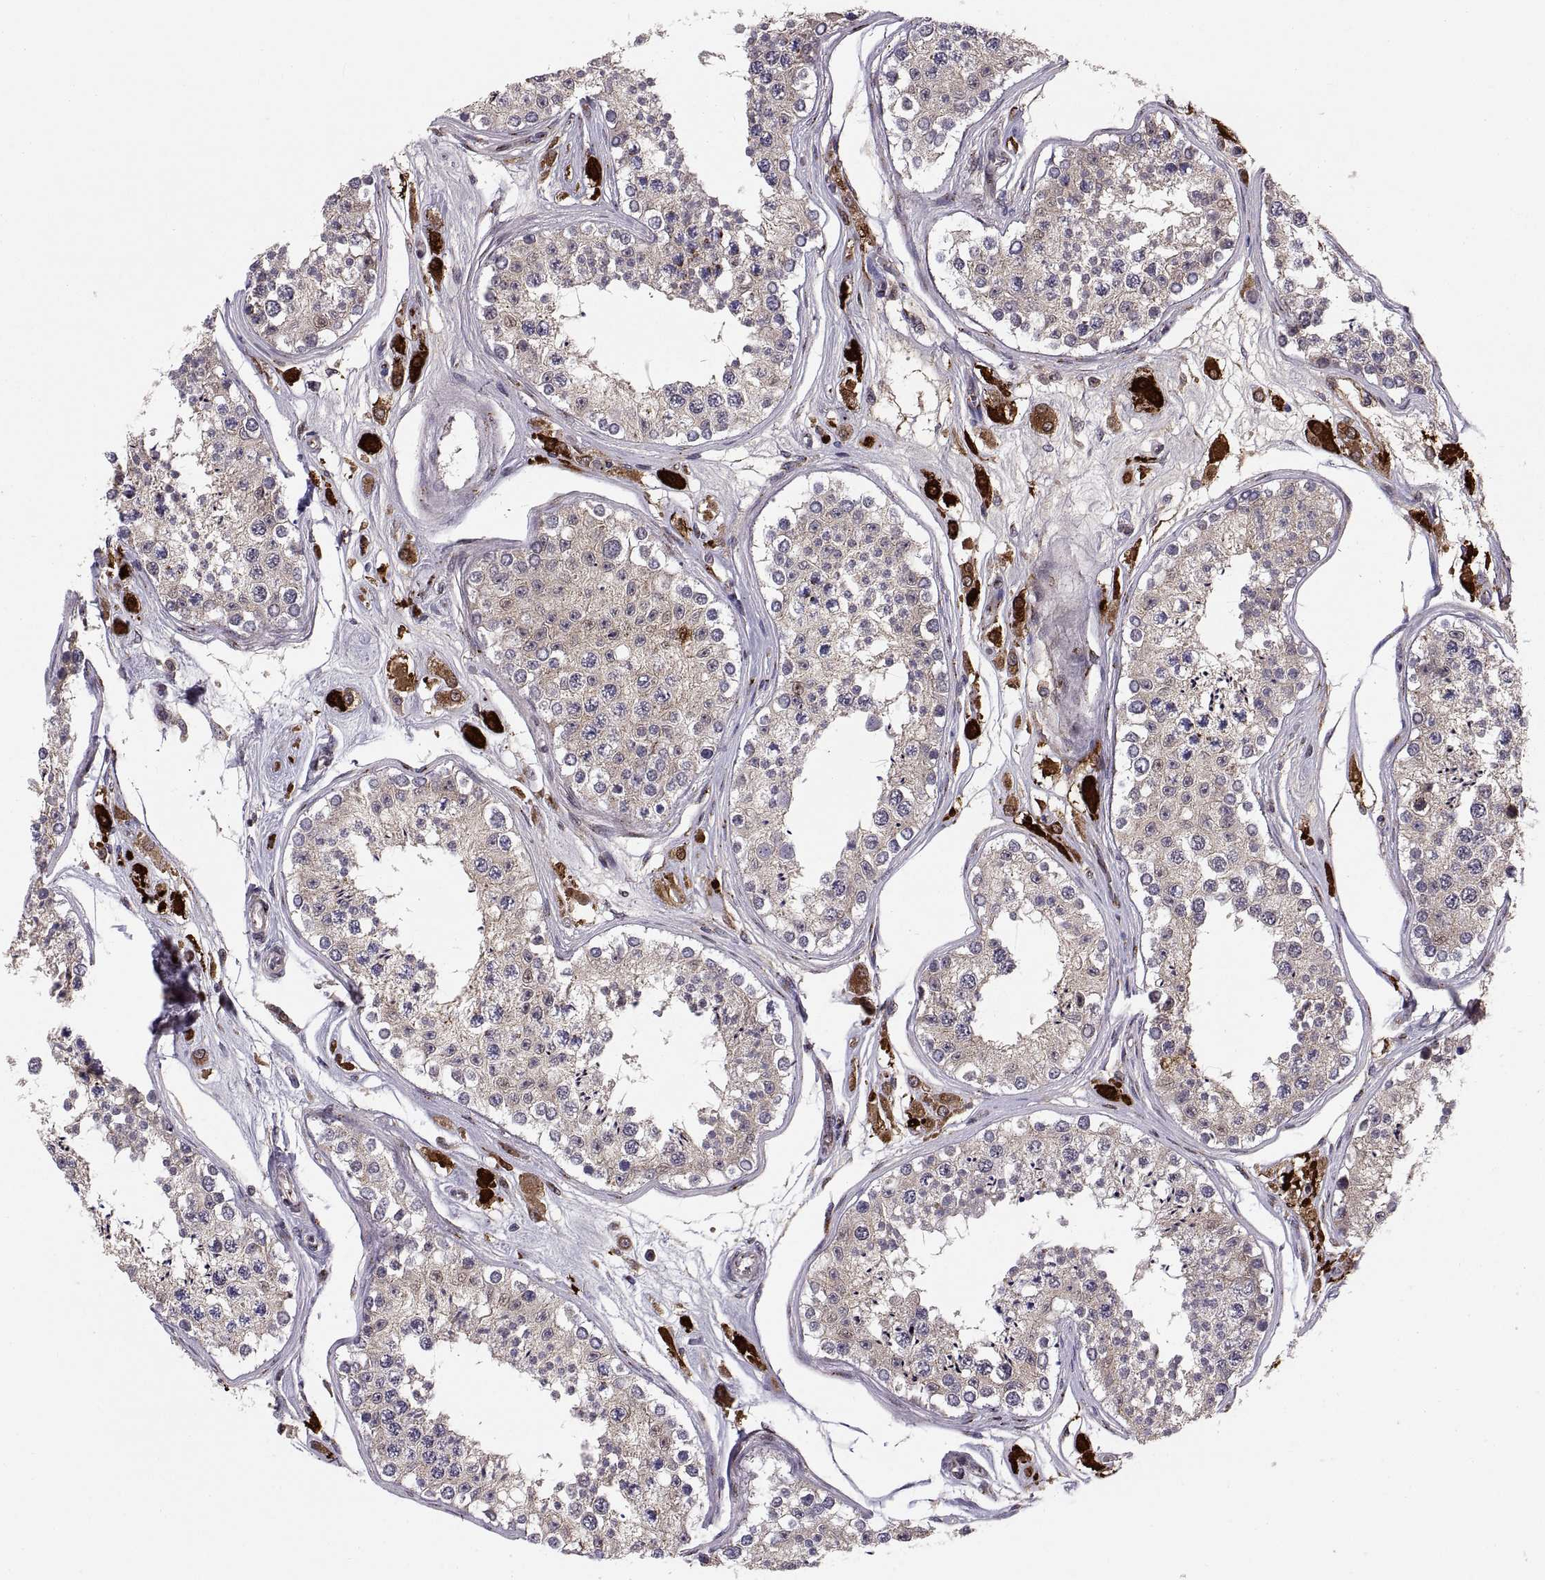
{"staining": {"intensity": "weak", "quantity": ">75%", "location": "cytoplasmic/membranous"}, "tissue": "testis", "cell_type": "Cells in seminiferous ducts", "image_type": "normal", "snomed": [{"axis": "morphology", "description": "Normal tissue, NOS"}, {"axis": "topography", "description": "Testis"}], "caption": "A high-resolution histopathology image shows immunohistochemistry staining of normal testis, which reveals weak cytoplasmic/membranous expression in approximately >75% of cells in seminiferous ducts.", "gene": "TESC", "patient": {"sex": "male", "age": 25}}